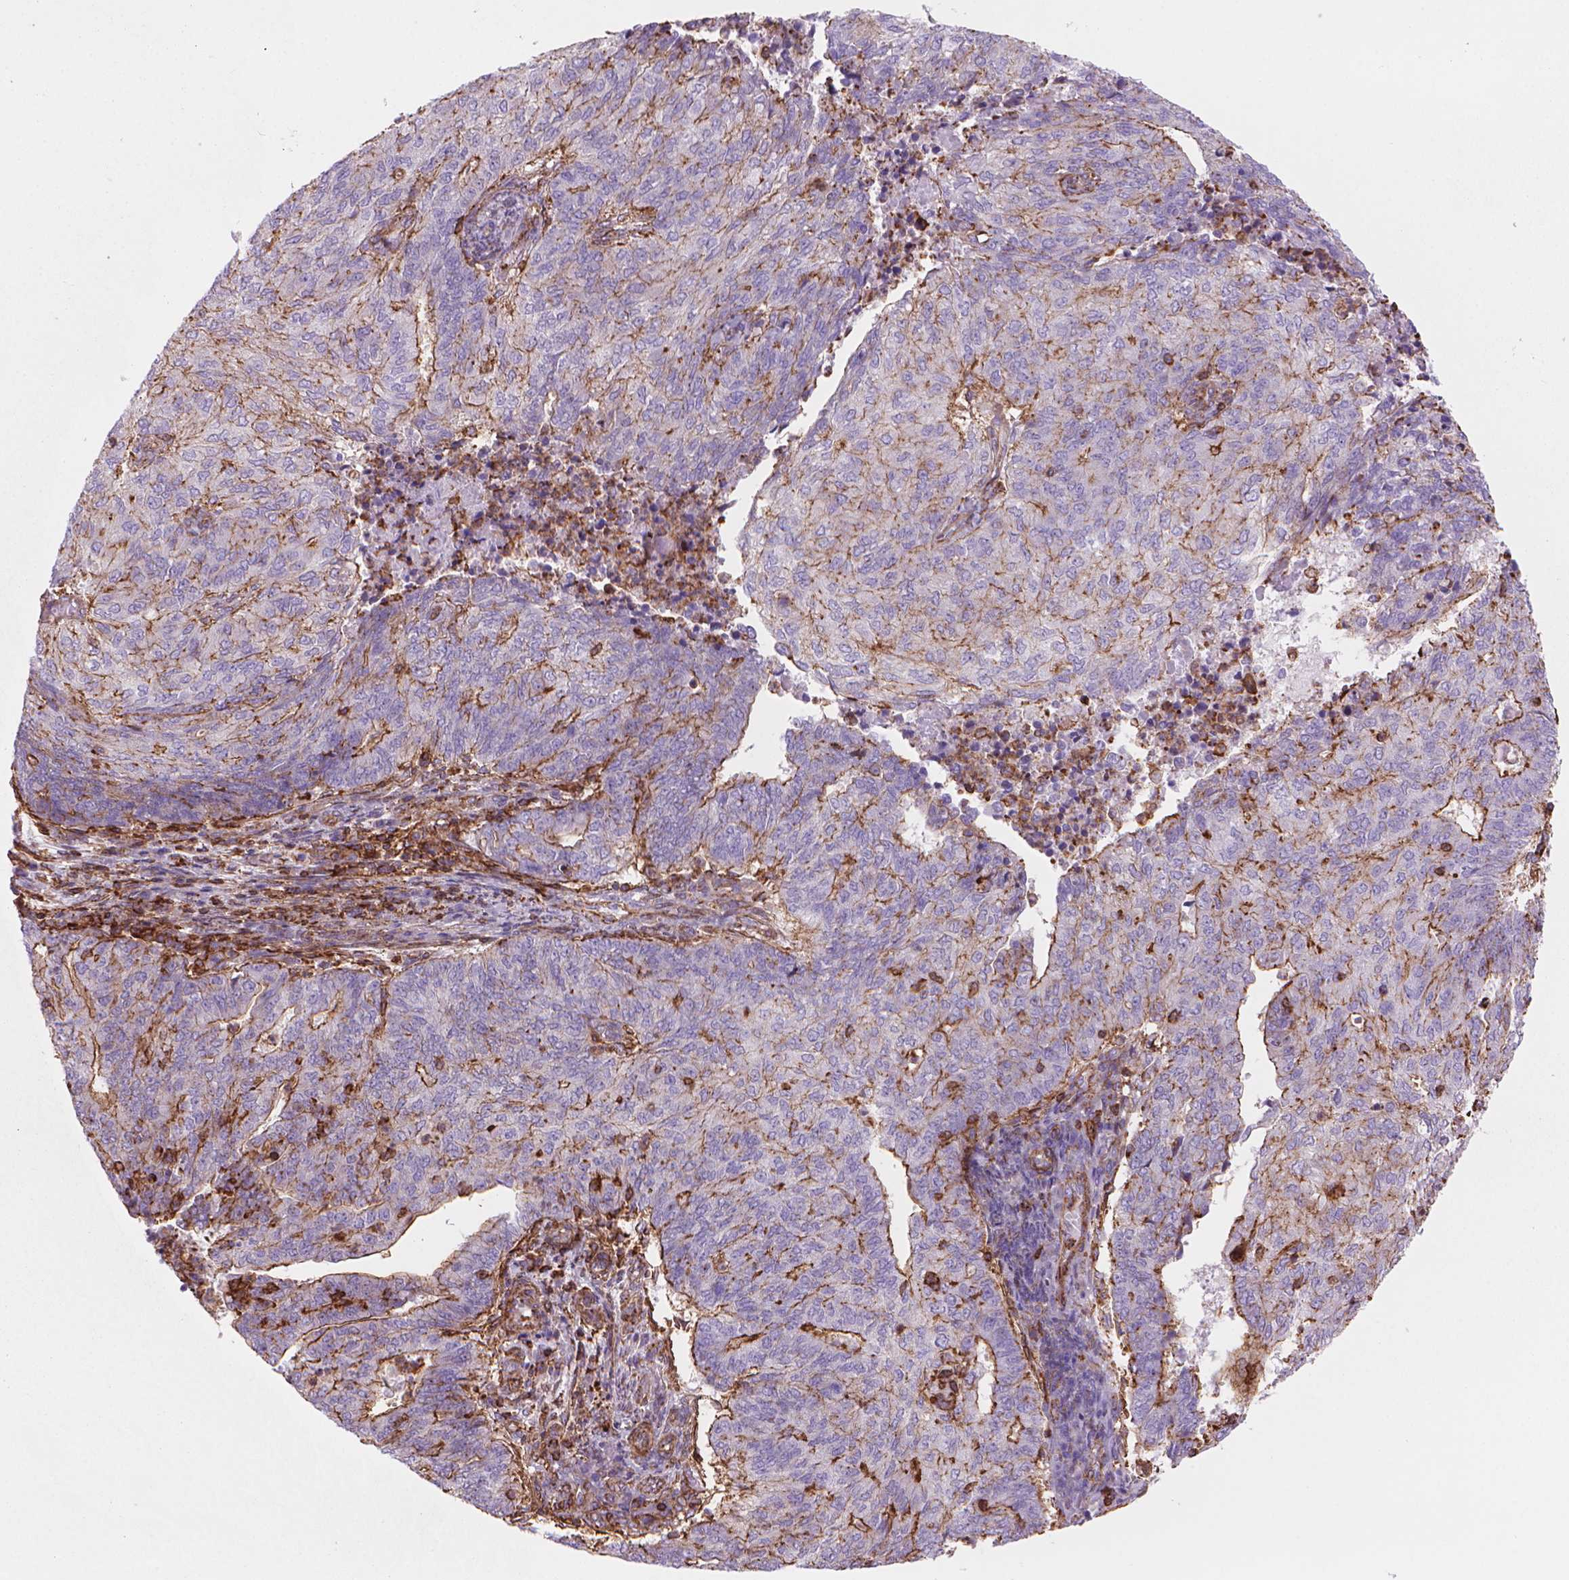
{"staining": {"intensity": "moderate", "quantity": "25%-75%", "location": "cytoplasmic/membranous"}, "tissue": "endometrial cancer", "cell_type": "Tumor cells", "image_type": "cancer", "snomed": [{"axis": "morphology", "description": "Adenocarcinoma, NOS"}, {"axis": "topography", "description": "Endometrium"}], "caption": "Protein staining demonstrates moderate cytoplasmic/membranous expression in about 25%-75% of tumor cells in endometrial cancer. The staining was performed using DAB to visualize the protein expression in brown, while the nuclei were stained in blue with hematoxylin (Magnification: 20x).", "gene": "PATJ", "patient": {"sex": "female", "age": 82}}